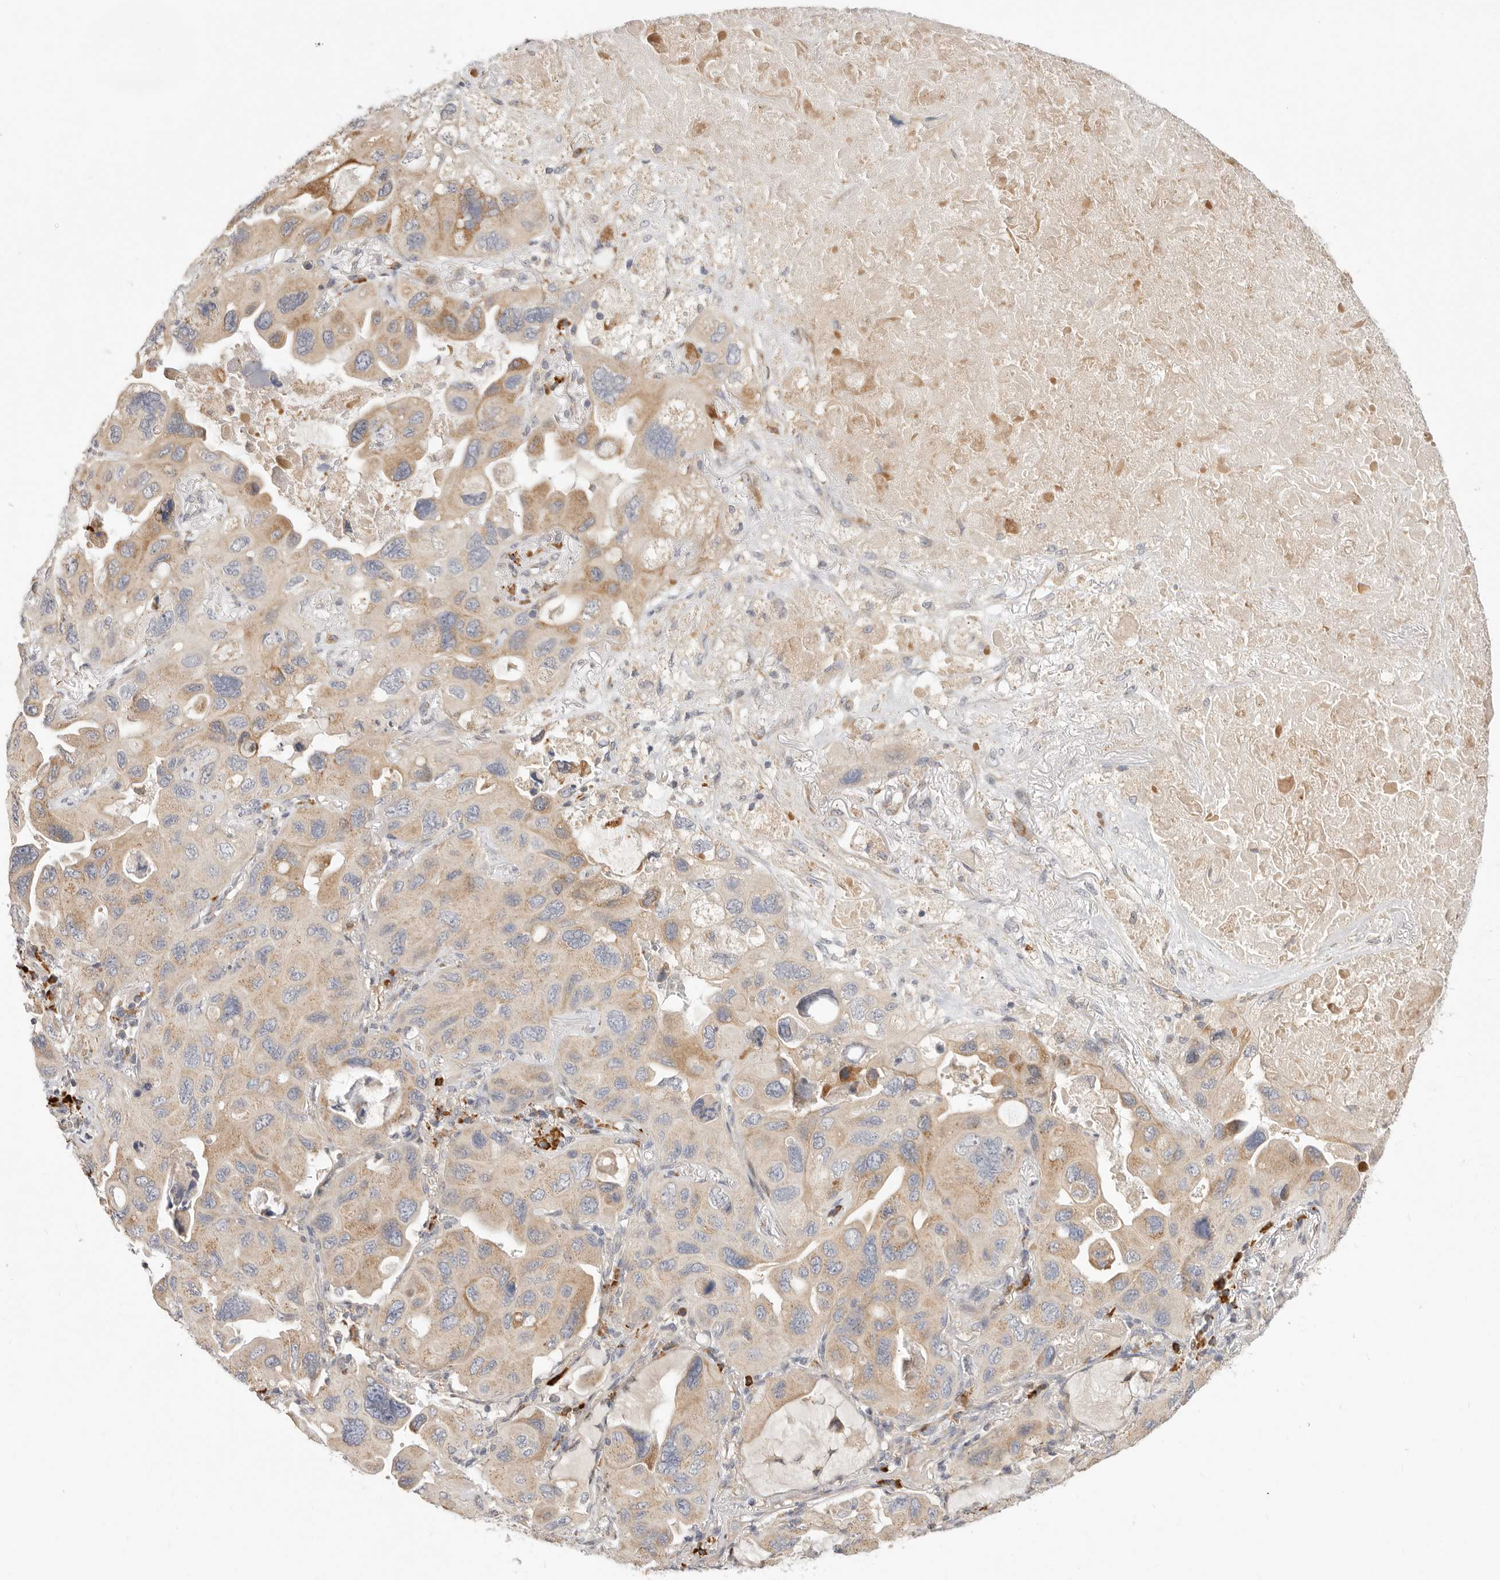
{"staining": {"intensity": "weak", "quantity": ">75%", "location": "cytoplasmic/membranous"}, "tissue": "lung cancer", "cell_type": "Tumor cells", "image_type": "cancer", "snomed": [{"axis": "morphology", "description": "Squamous cell carcinoma, NOS"}, {"axis": "topography", "description": "Lung"}], "caption": "High-magnification brightfield microscopy of lung cancer (squamous cell carcinoma) stained with DAB (3,3'-diaminobenzidine) (brown) and counterstained with hematoxylin (blue). tumor cells exhibit weak cytoplasmic/membranous staining is seen in approximately>75% of cells.", "gene": "USH1C", "patient": {"sex": "female", "age": 73}}